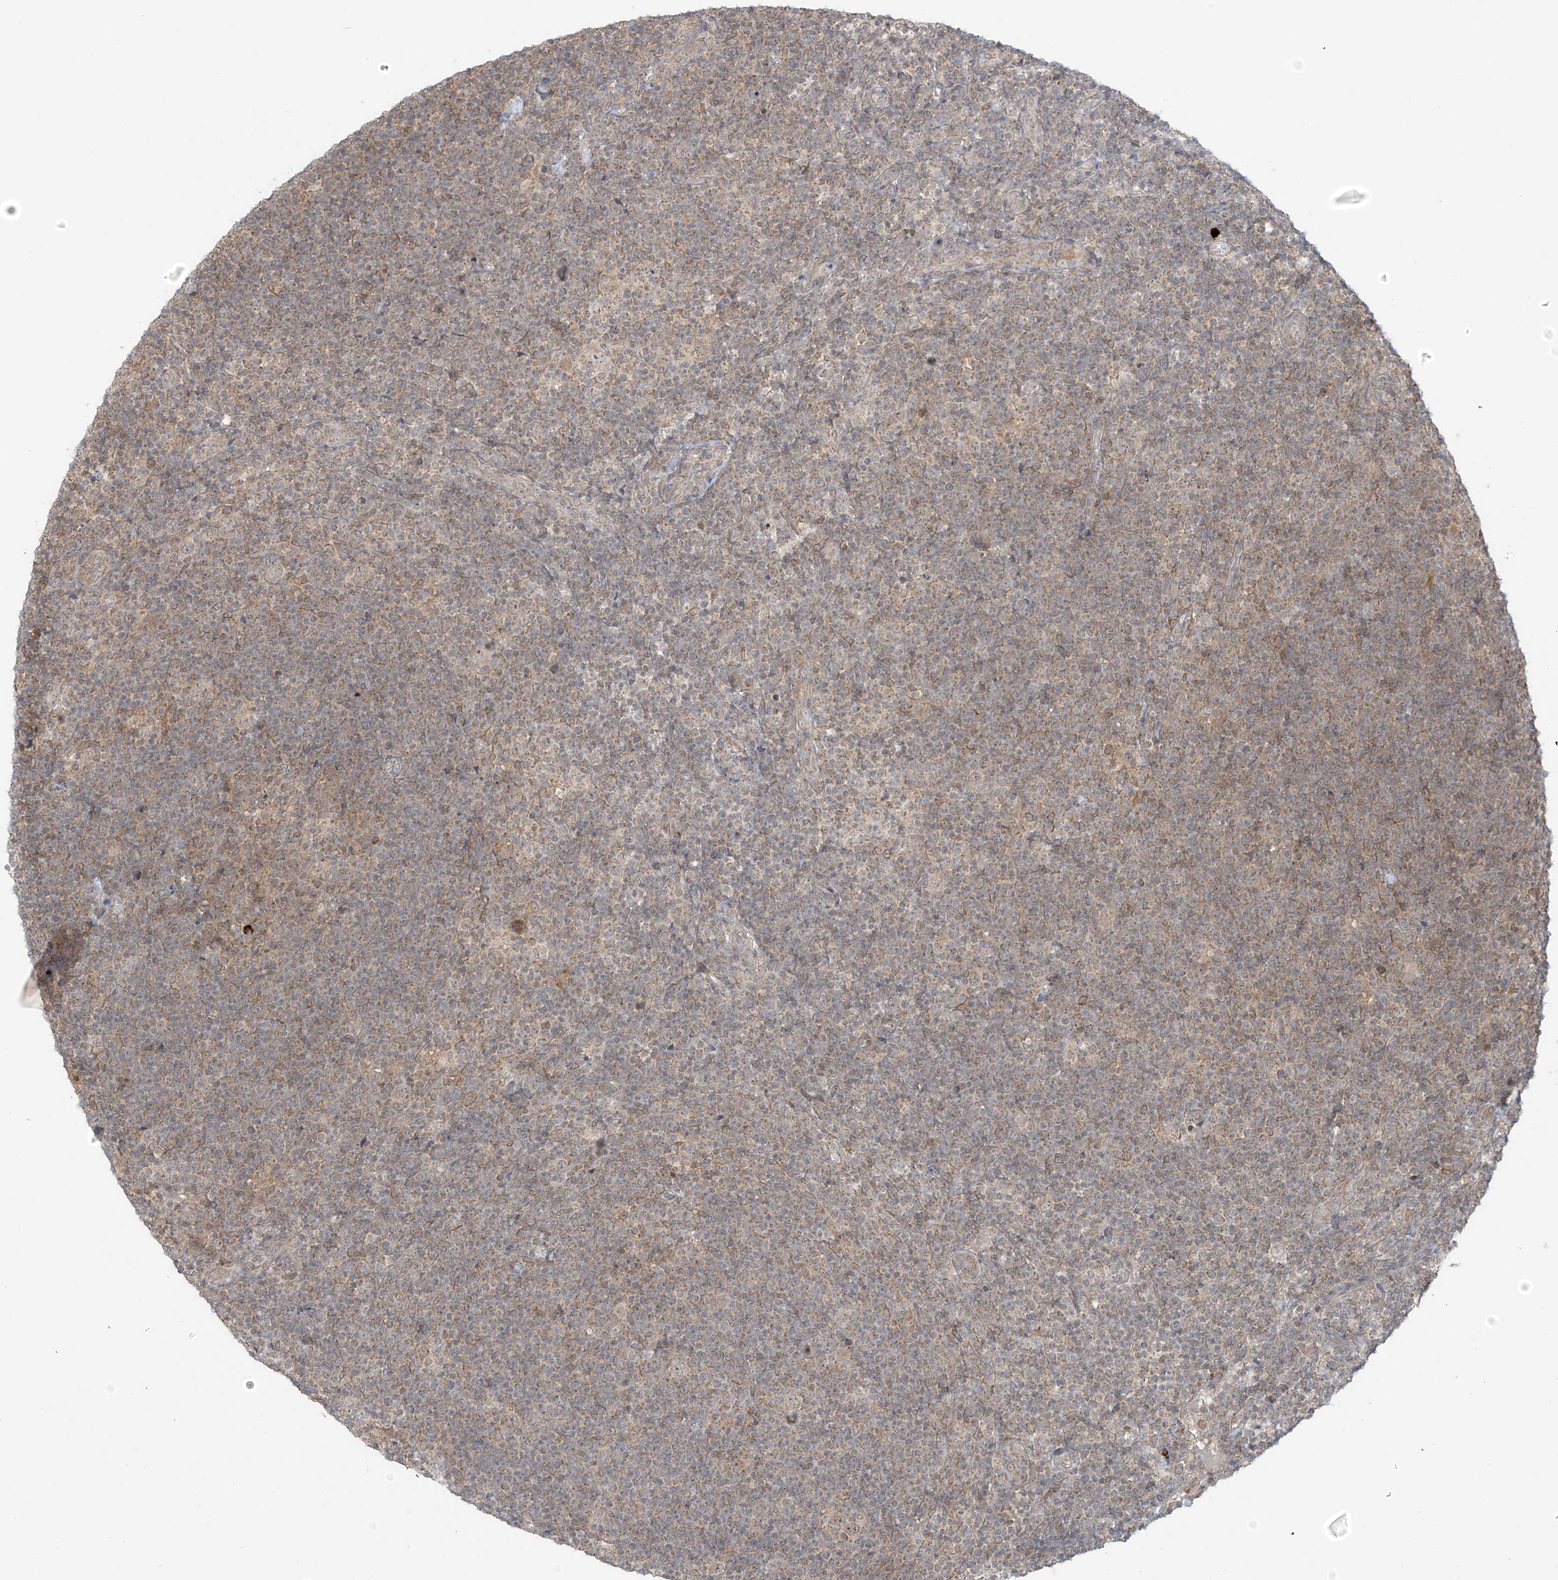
{"staining": {"intensity": "negative", "quantity": "none", "location": "none"}, "tissue": "lymphoma", "cell_type": "Tumor cells", "image_type": "cancer", "snomed": [{"axis": "morphology", "description": "Hodgkin's disease, NOS"}, {"axis": "topography", "description": "Lymph node"}], "caption": "DAB immunohistochemical staining of lymphoma demonstrates no significant staining in tumor cells.", "gene": "HDDC2", "patient": {"sex": "female", "age": 57}}